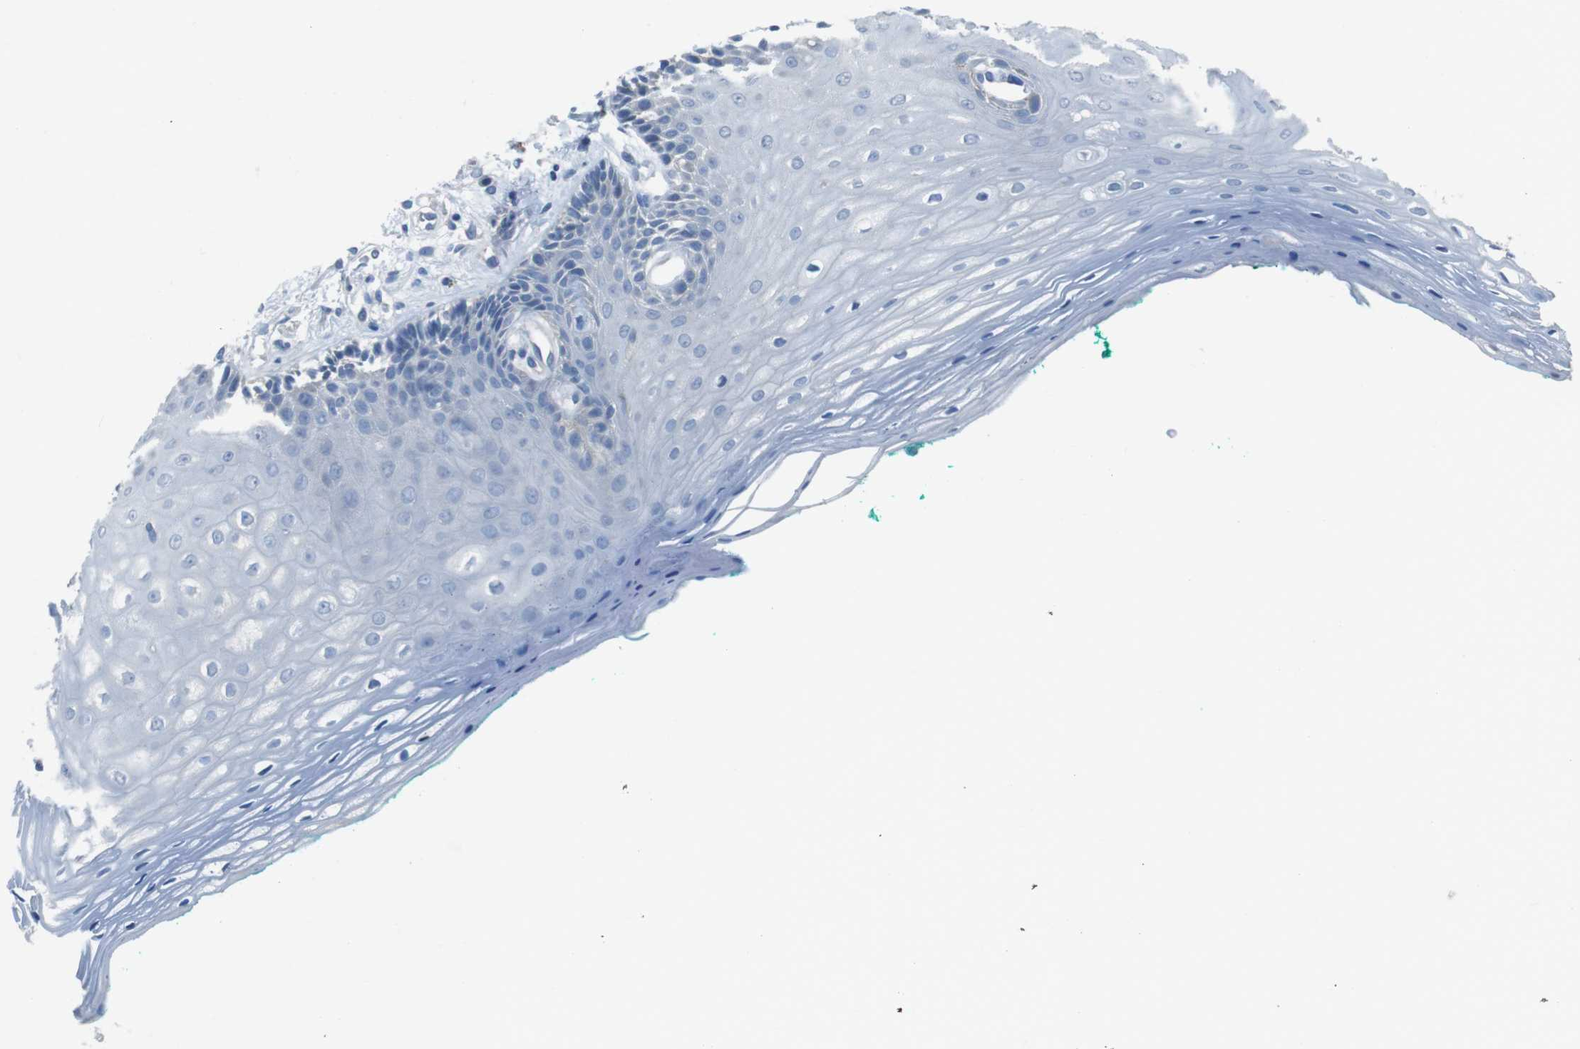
{"staining": {"intensity": "negative", "quantity": "none", "location": "none"}, "tissue": "oral mucosa", "cell_type": "Squamous epithelial cells", "image_type": "normal", "snomed": [{"axis": "morphology", "description": "Normal tissue, NOS"}, {"axis": "topography", "description": "Skeletal muscle"}, {"axis": "topography", "description": "Oral tissue"}, {"axis": "topography", "description": "Peripheral nerve tissue"}], "caption": "The photomicrograph demonstrates no significant staining in squamous epithelial cells of oral mucosa.", "gene": "CYP2C19", "patient": {"sex": "female", "age": 84}}